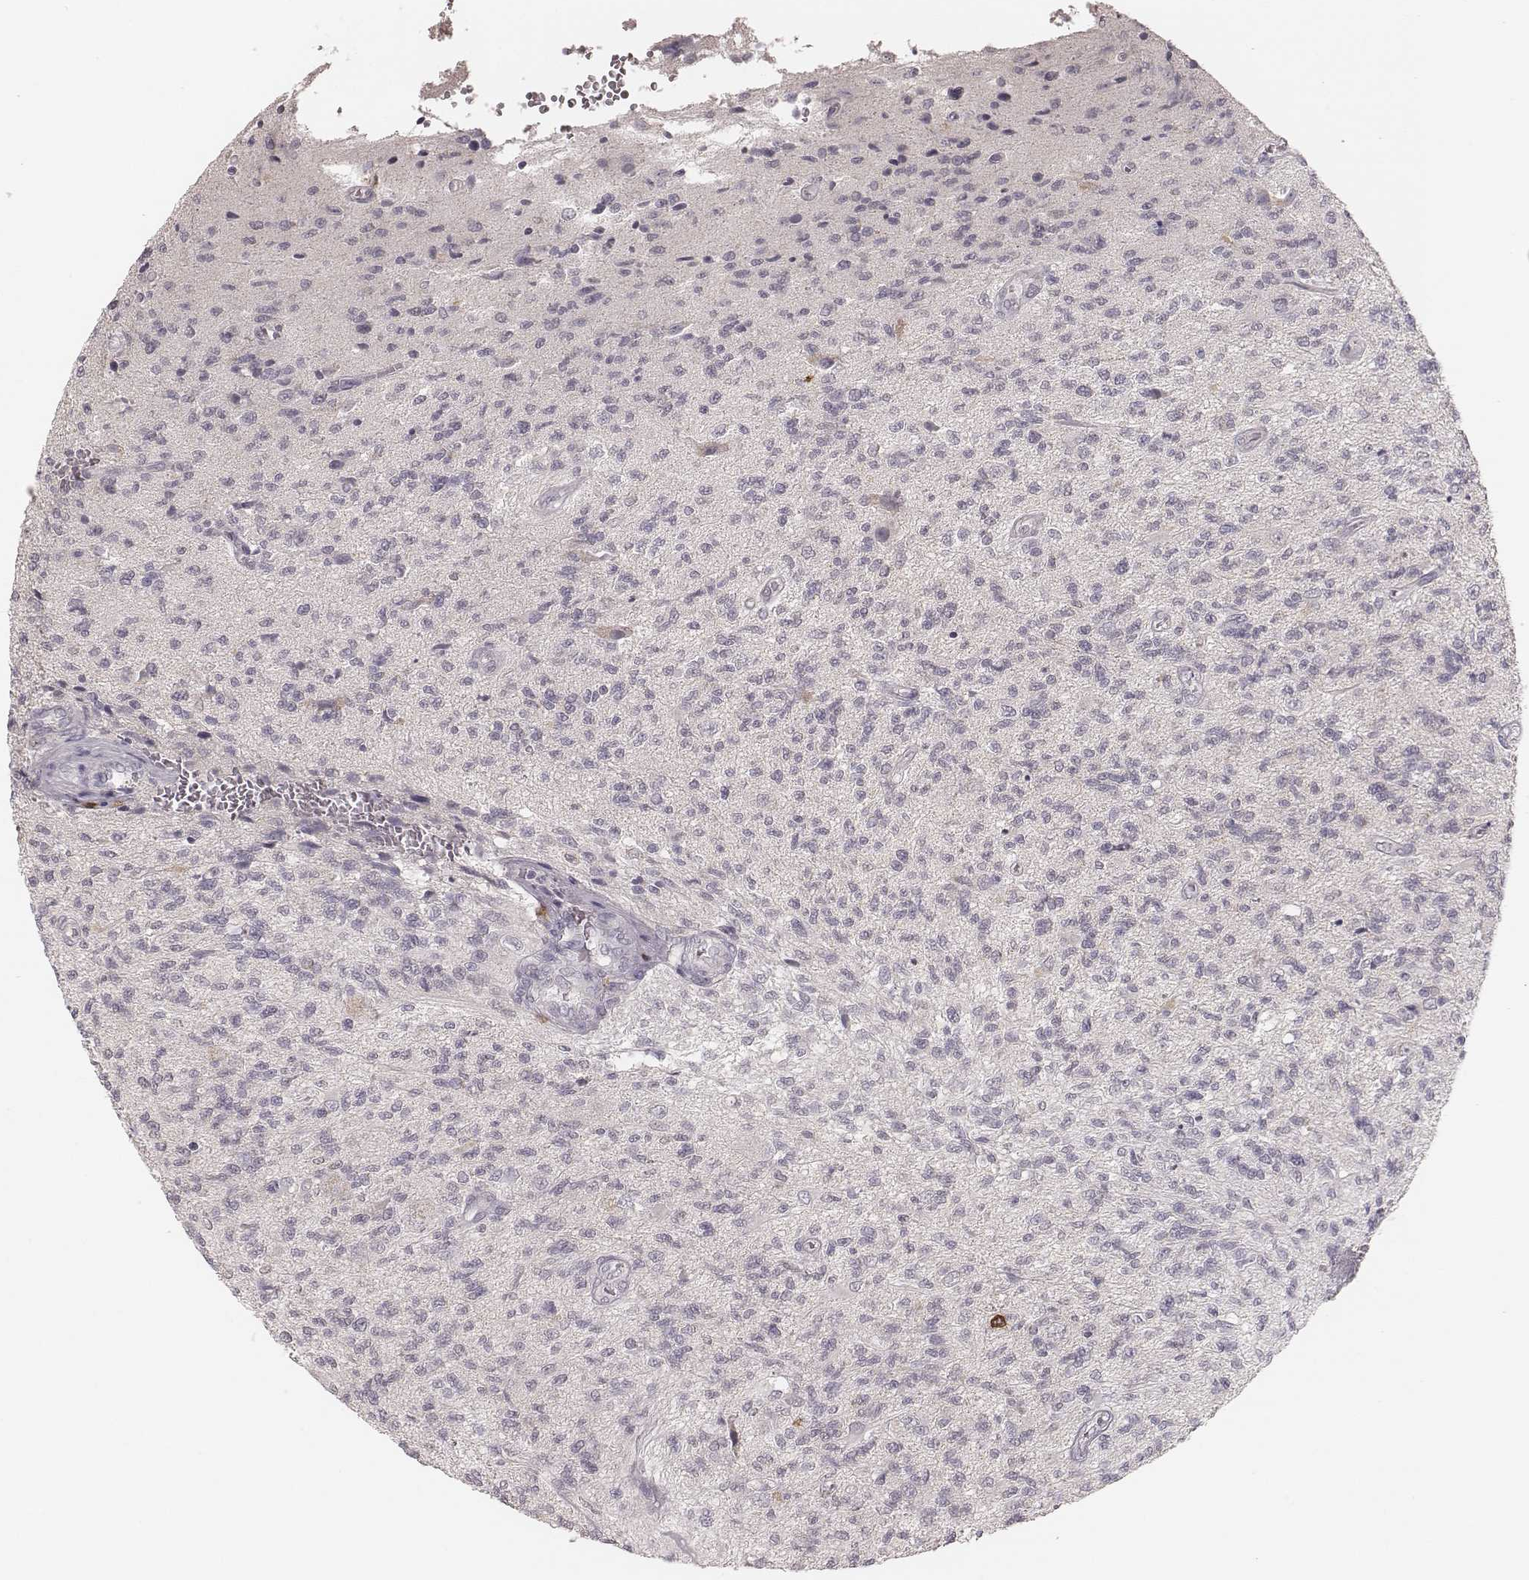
{"staining": {"intensity": "negative", "quantity": "none", "location": "none"}, "tissue": "glioma", "cell_type": "Tumor cells", "image_type": "cancer", "snomed": [{"axis": "morphology", "description": "Glioma, malignant, High grade"}, {"axis": "topography", "description": "Brain"}], "caption": "Immunohistochemistry photomicrograph of neoplastic tissue: malignant glioma (high-grade) stained with DAB exhibits no significant protein expression in tumor cells.", "gene": "CD8A", "patient": {"sex": "male", "age": 56}}